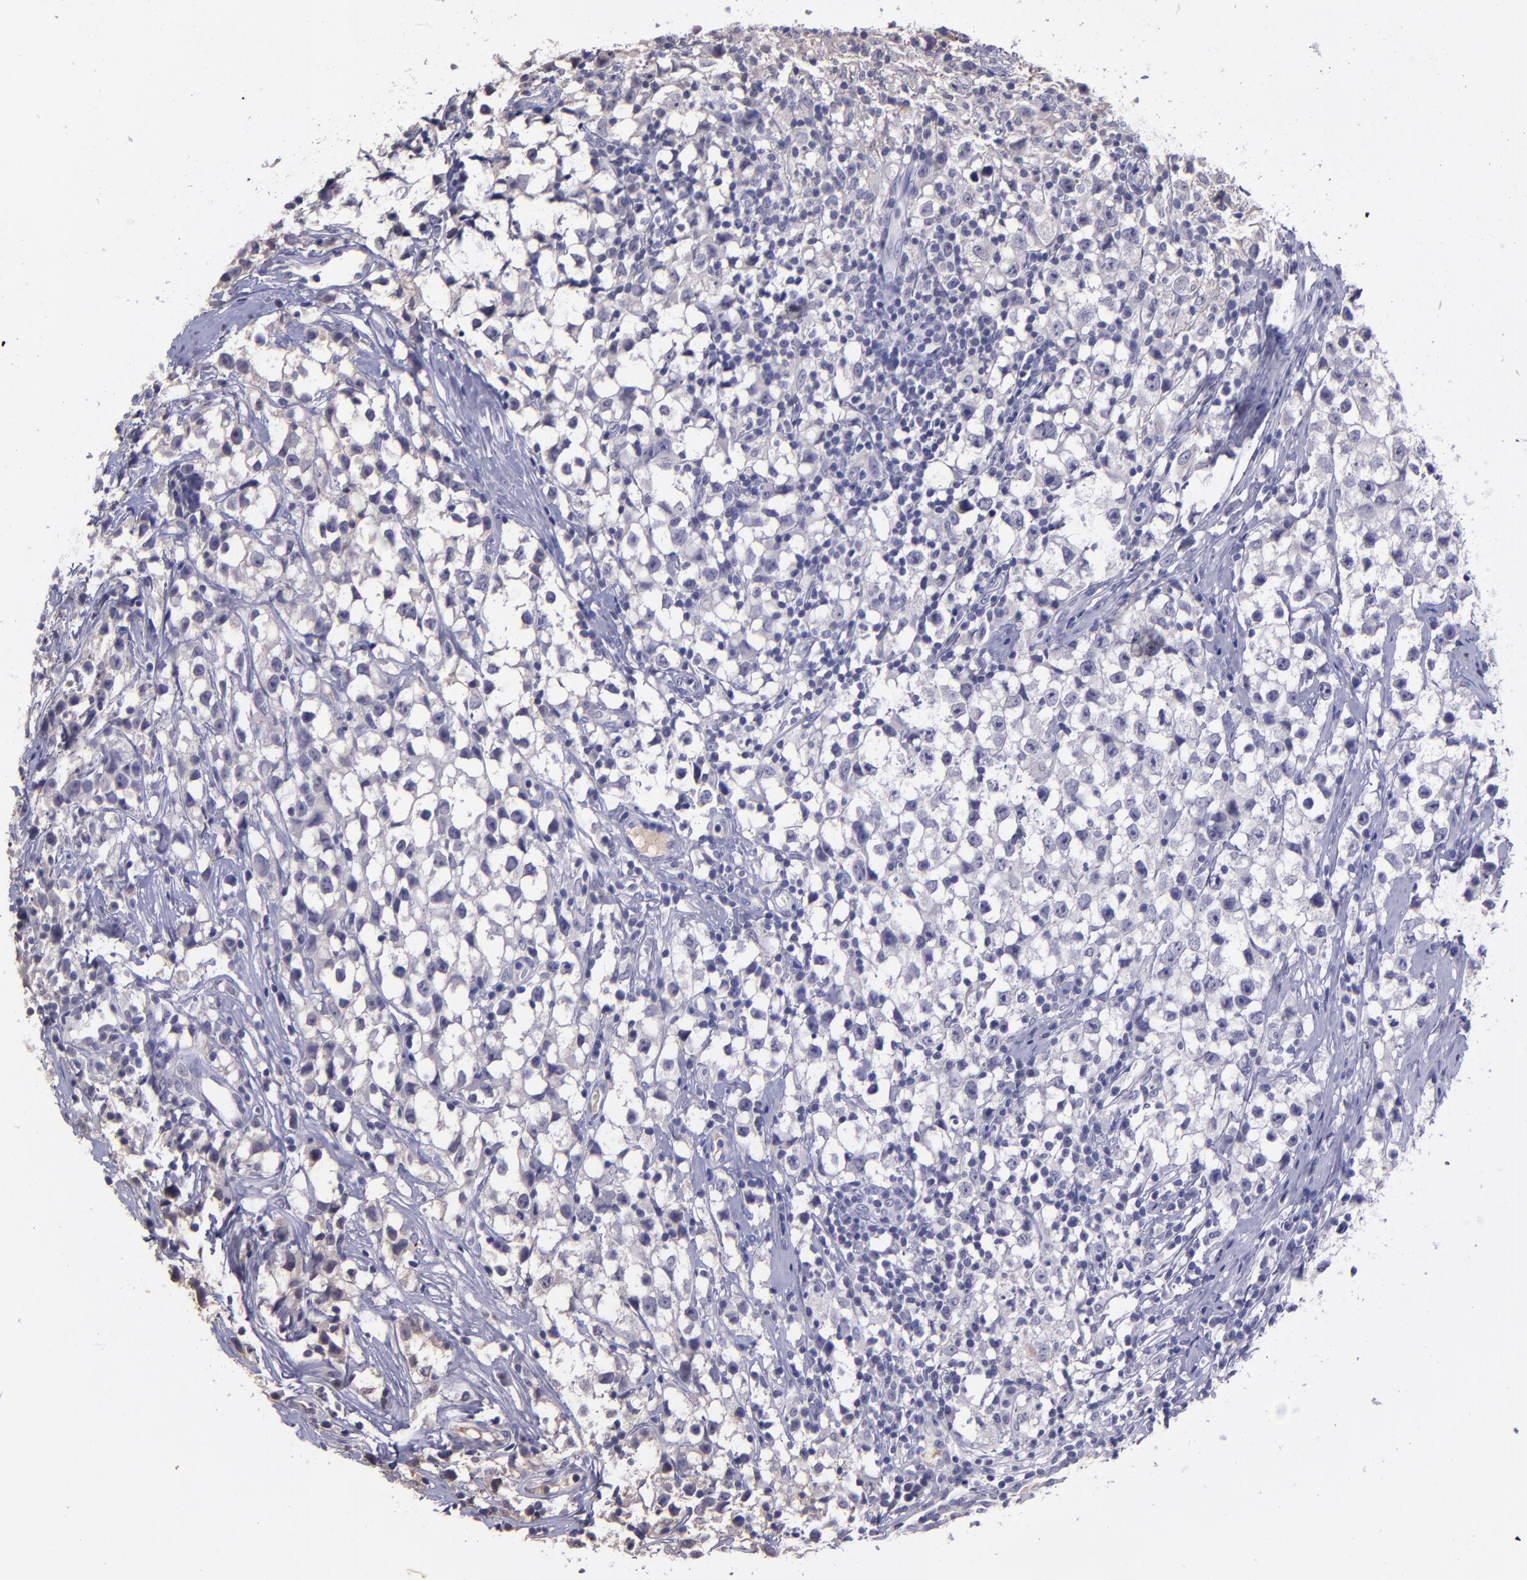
{"staining": {"intensity": "weak", "quantity": "<25%", "location": "cytoplasmic/membranous"}, "tissue": "testis cancer", "cell_type": "Tumor cells", "image_type": "cancer", "snomed": [{"axis": "morphology", "description": "Seminoma, NOS"}, {"axis": "topography", "description": "Testis"}], "caption": "IHC of human testis seminoma shows no staining in tumor cells.", "gene": "SERPINF2", "patient": {"sex": "male", "age": 35}}